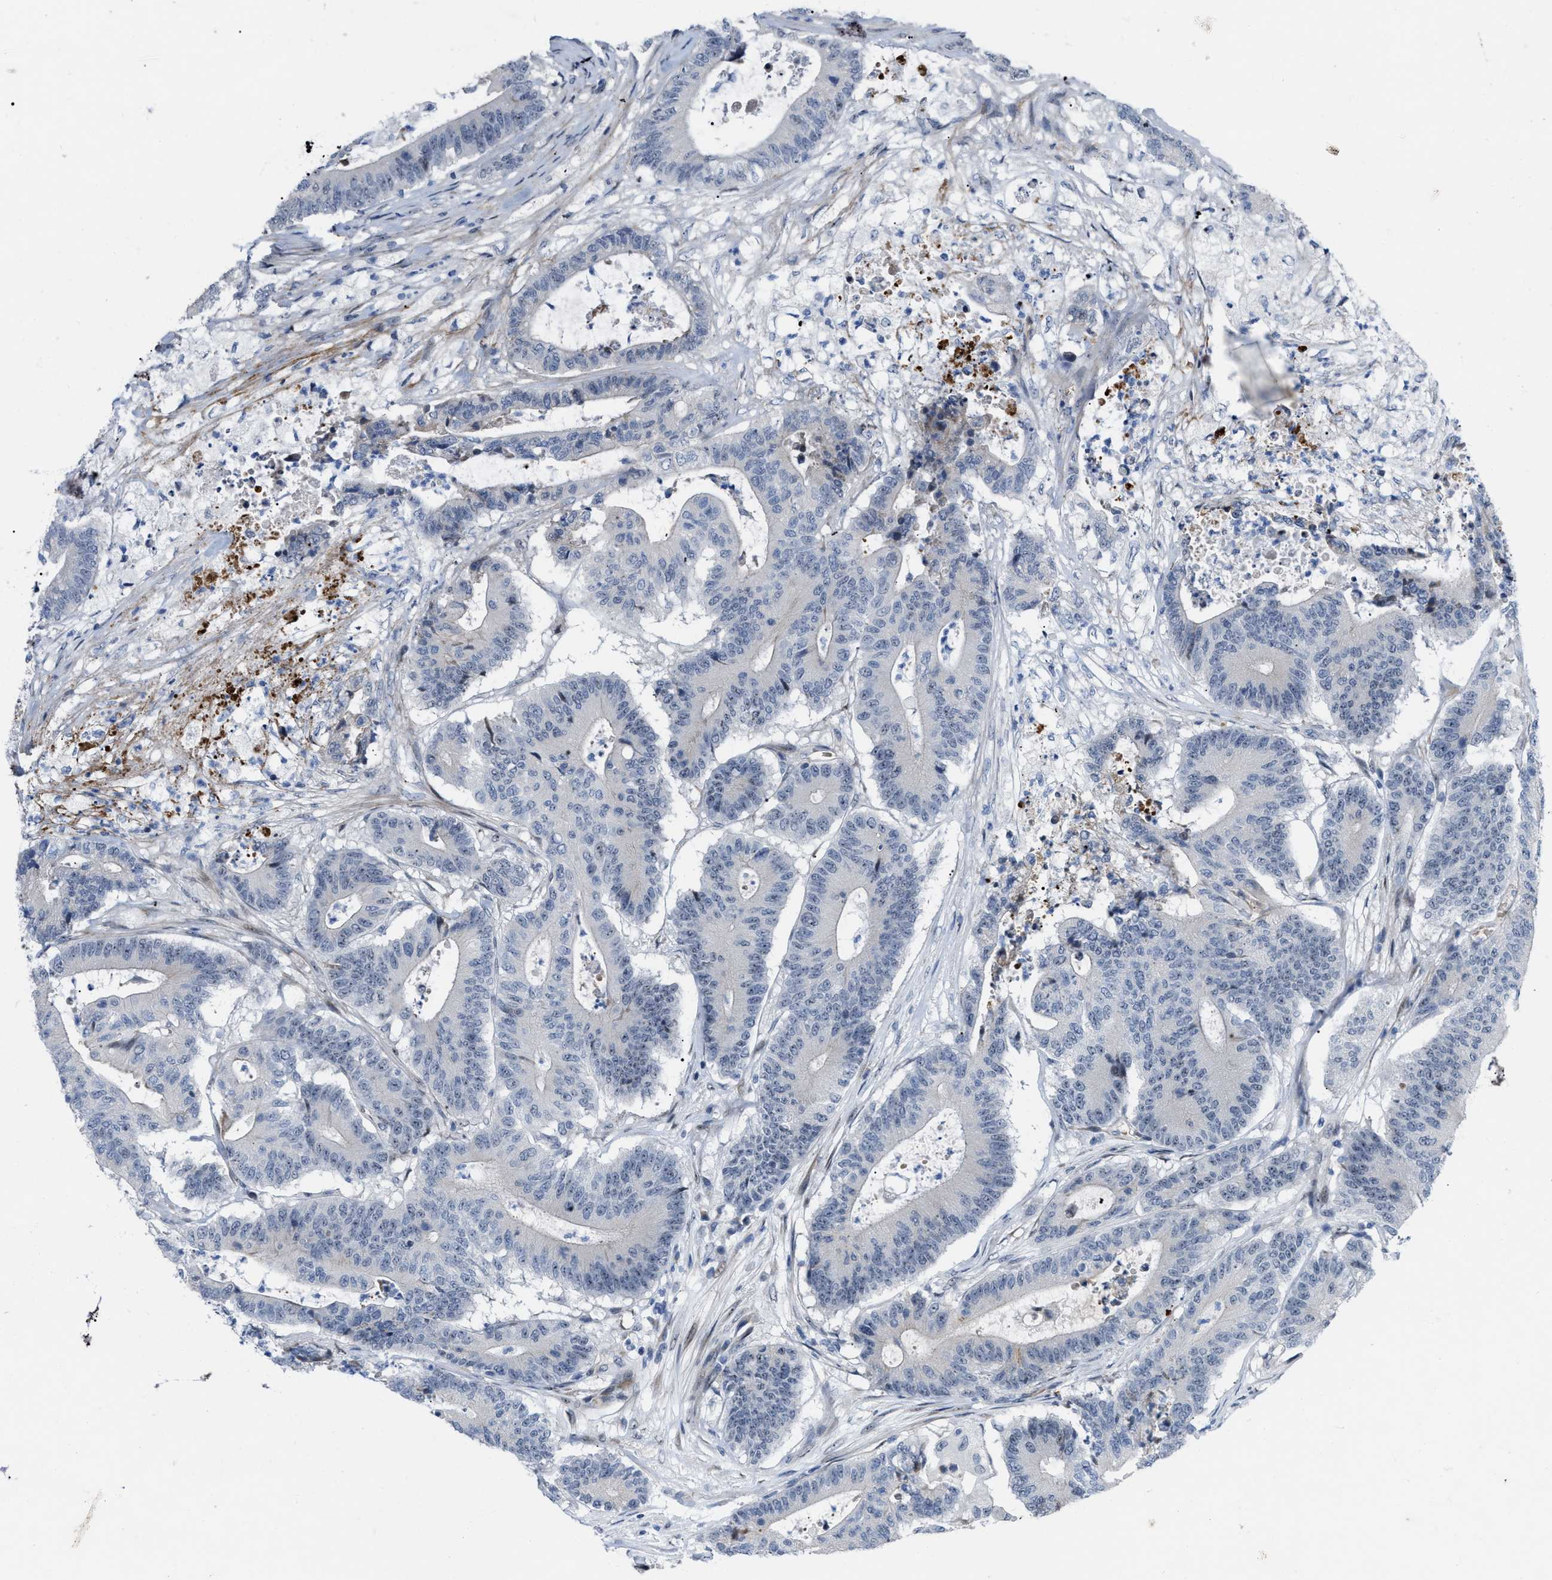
{"staining": {"intensity": "weak", "quantity": "<25%", "location": "nuclear"}, "tissue": "colorectal cancer", "cell_type": "Tumor cells", "image_type": "cancer", "snomed": [{"axis": "morphology", "description": "Adenocarcinoma, NOS"}, {"axis": "topography", "description": "Colon"}], "caption": "High magnification brightfield microscopy of colorectal adenocarcinoma stained with DAB (brown) and counterstained with hematoxylin (blue): tumor cells show no significant positivity.", "gene": "POLR1F", "patient": {"sex": "female", "age": 84}}